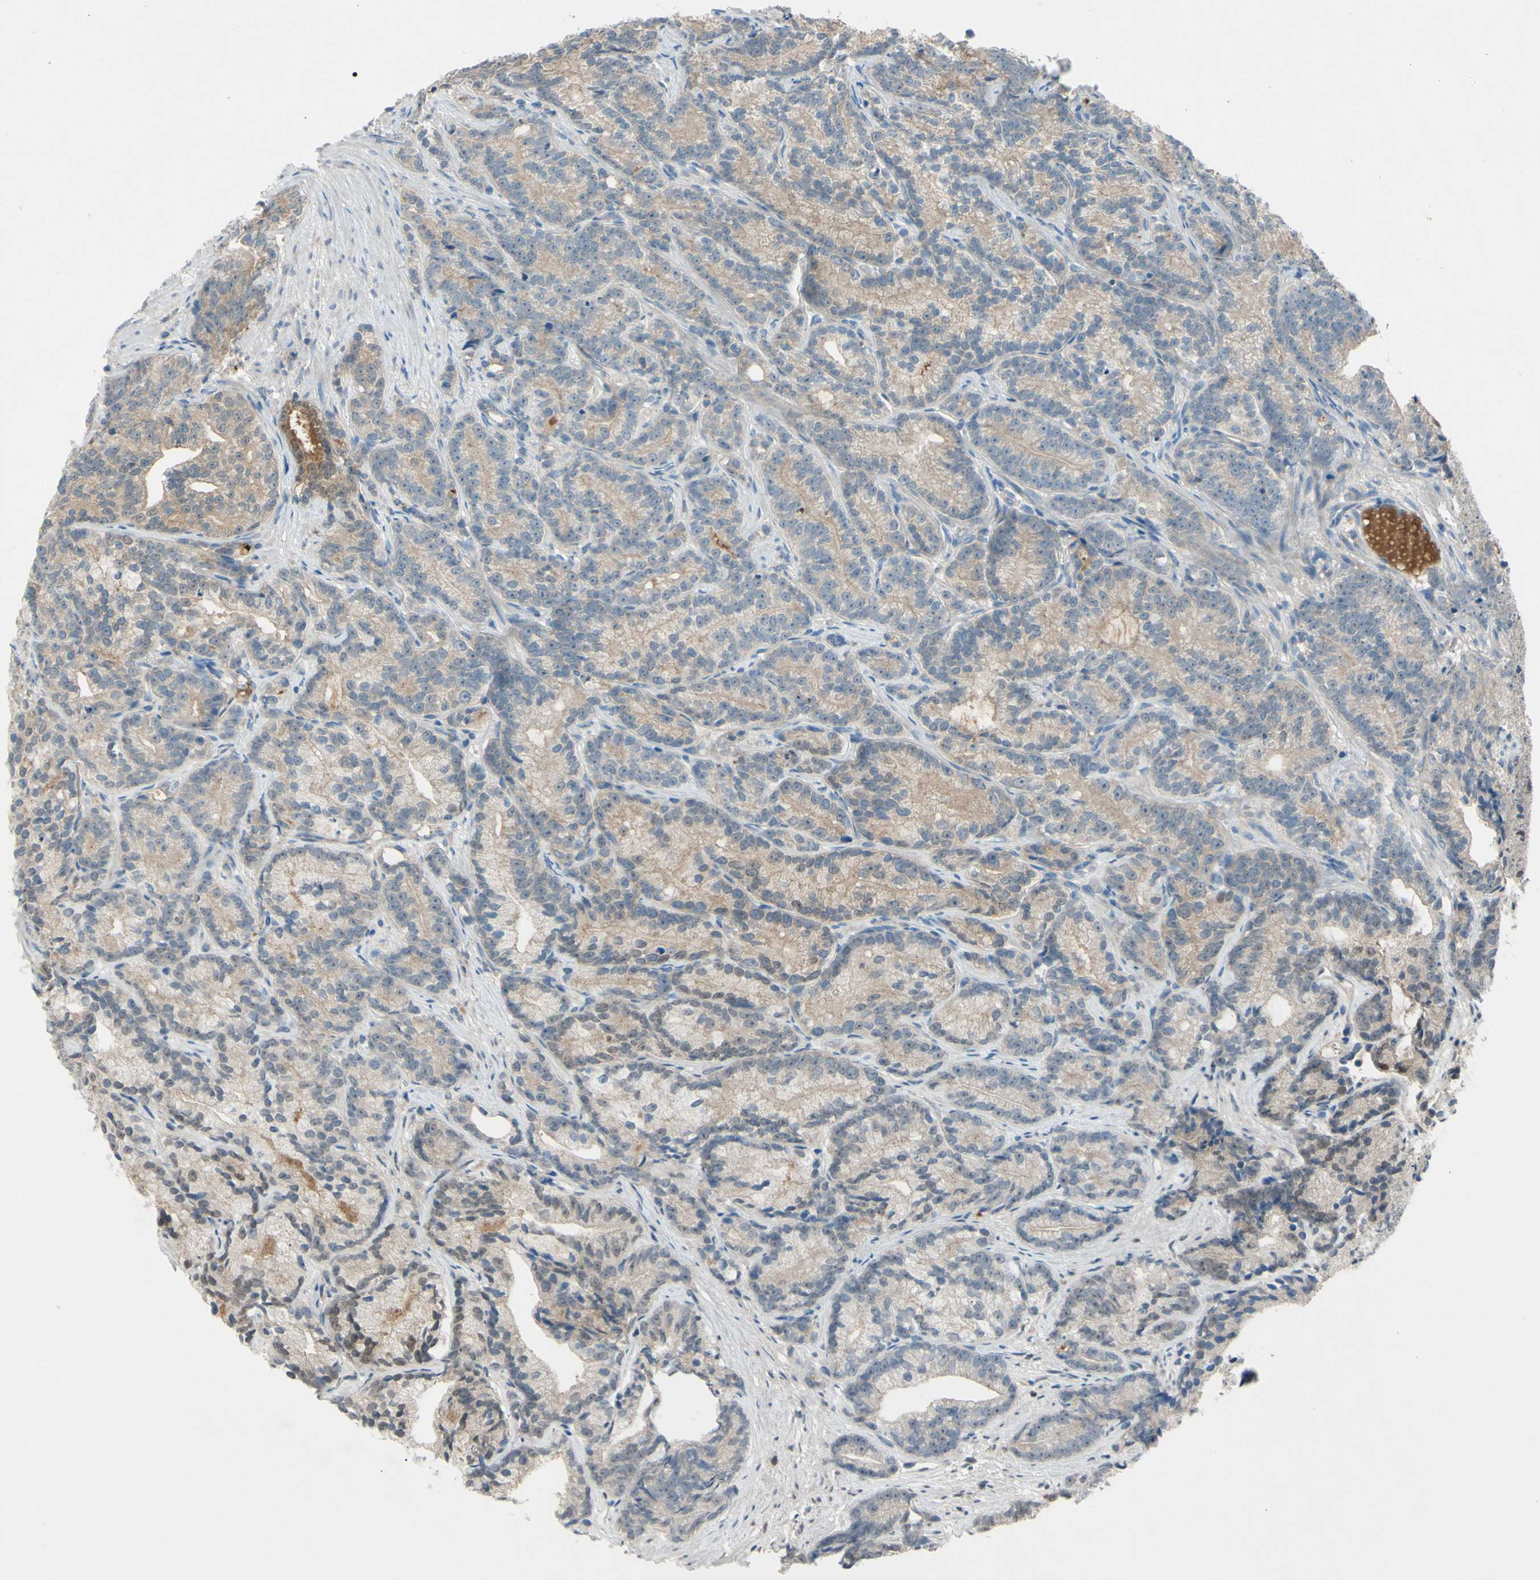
{"staining": {"intensity": "moderate", "quantity": "25%-75%", "location": "cytoplasmic/membranous"}, "tissue": "prostate cancer", "cell_type": "Tumor cells", "image_type": "cancer", "snomed": [{"axis": "morphology", "description": "Adenocarcinoma, Low grade"}, {"axis": "topography", "description": "Prostate"}], "caption": "Moderate cytoplasmic/membranous expression is present in approximately 25%-75% of tumor cells in prostate cancer. (DAB (3,3'-diaminobenzidine) IHC, brown staining for protein, blue staining for nuclei).", "gene": "ATRN", "patient": {"sex": "male", "age": 89}}